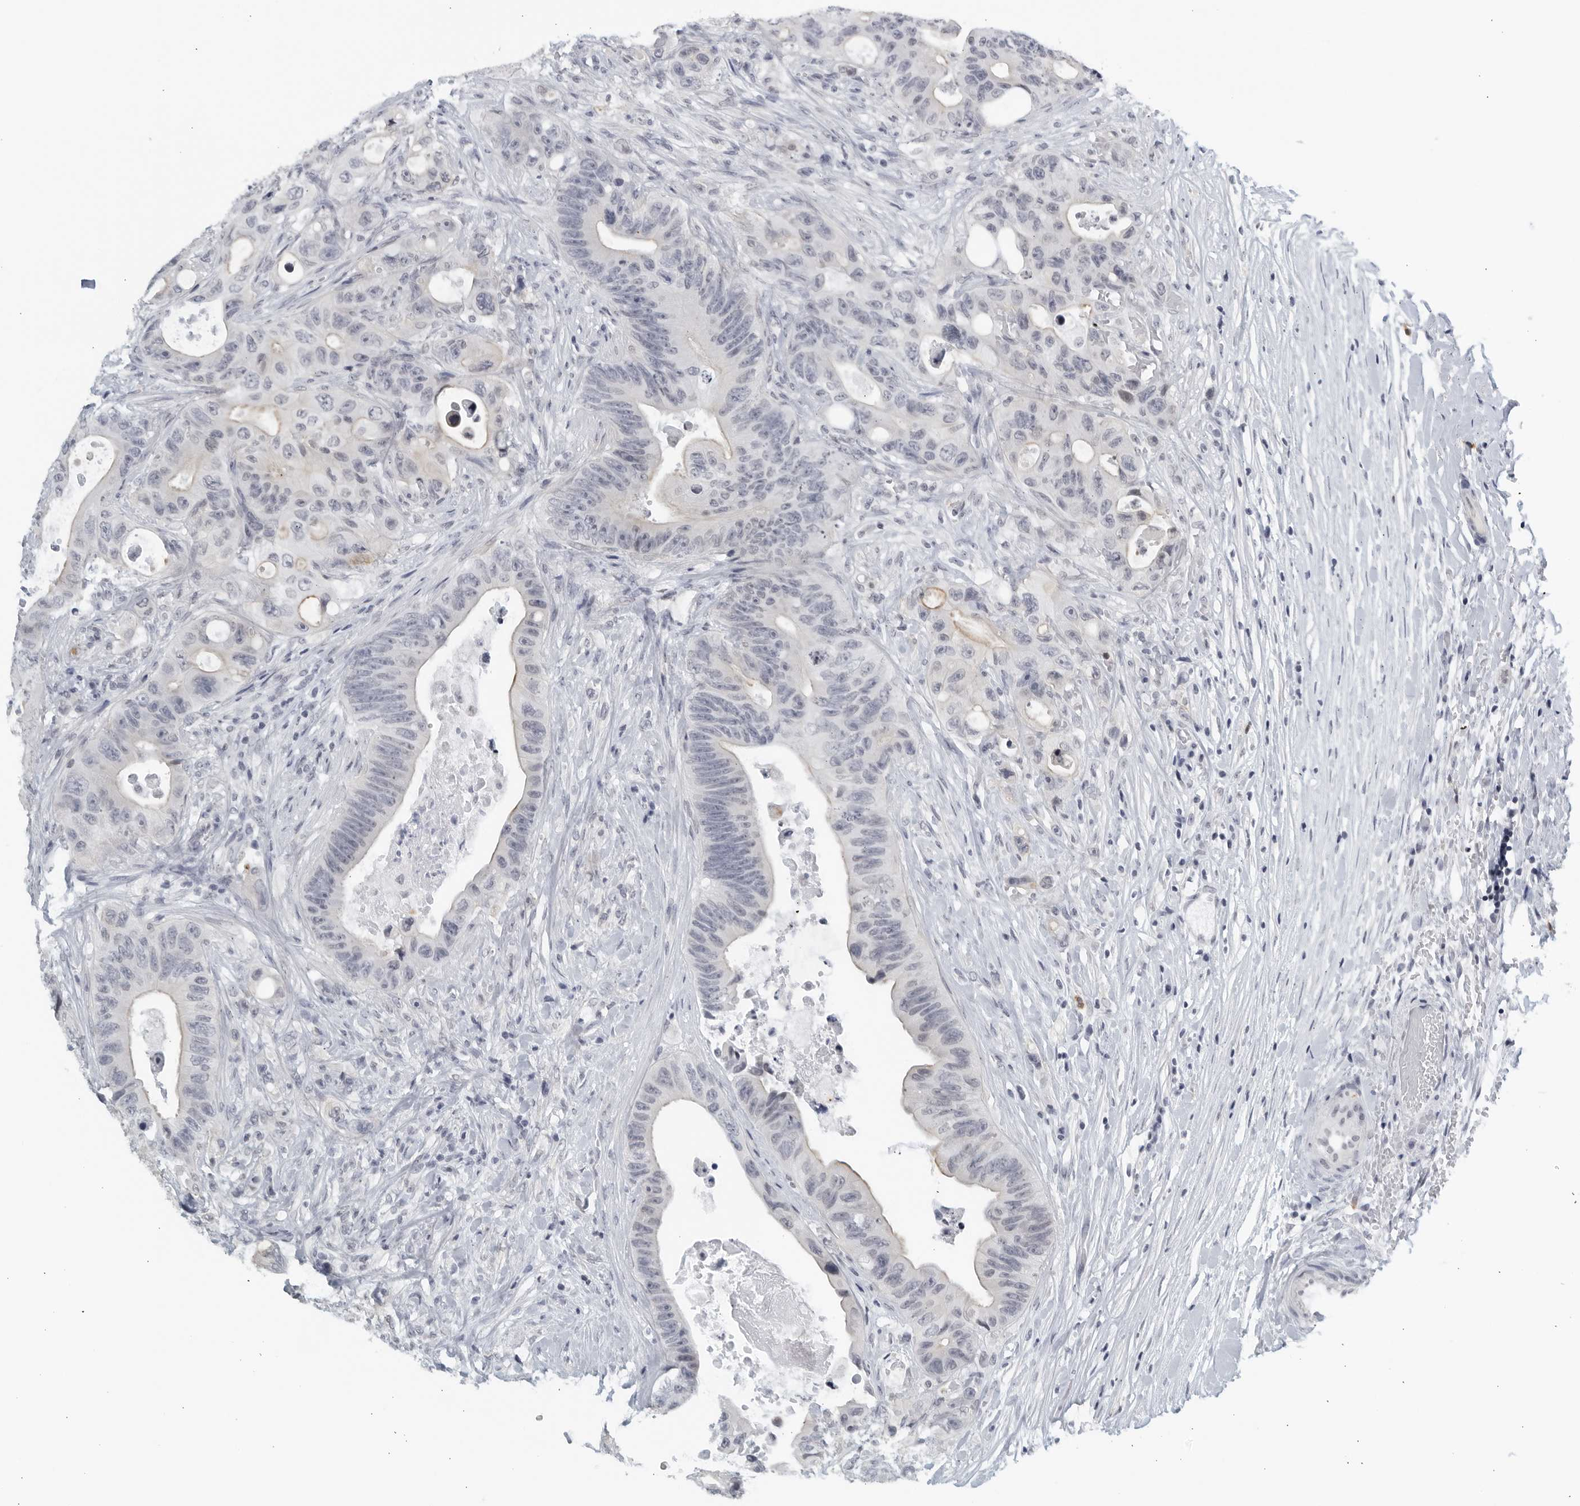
{"staining": {"intensity": "negative", "quantity": "none", "location": "none"}, "tissue": "colorectal cancer", "cell_type": "Tumor cells", "image_type": "cancer", "snomed": [{"axis": "morphology", "description": "Adenocarcinoma, NOS"}, {"axis": "topography", "description": "Colon"}], "caption": "This is a photomicrograph of IHC staining of adenocarcinoma (colorectal), which shows no expression in tumor cells.", "gene": "KLK7", "patient": {"sex": "female", "age": 46}}